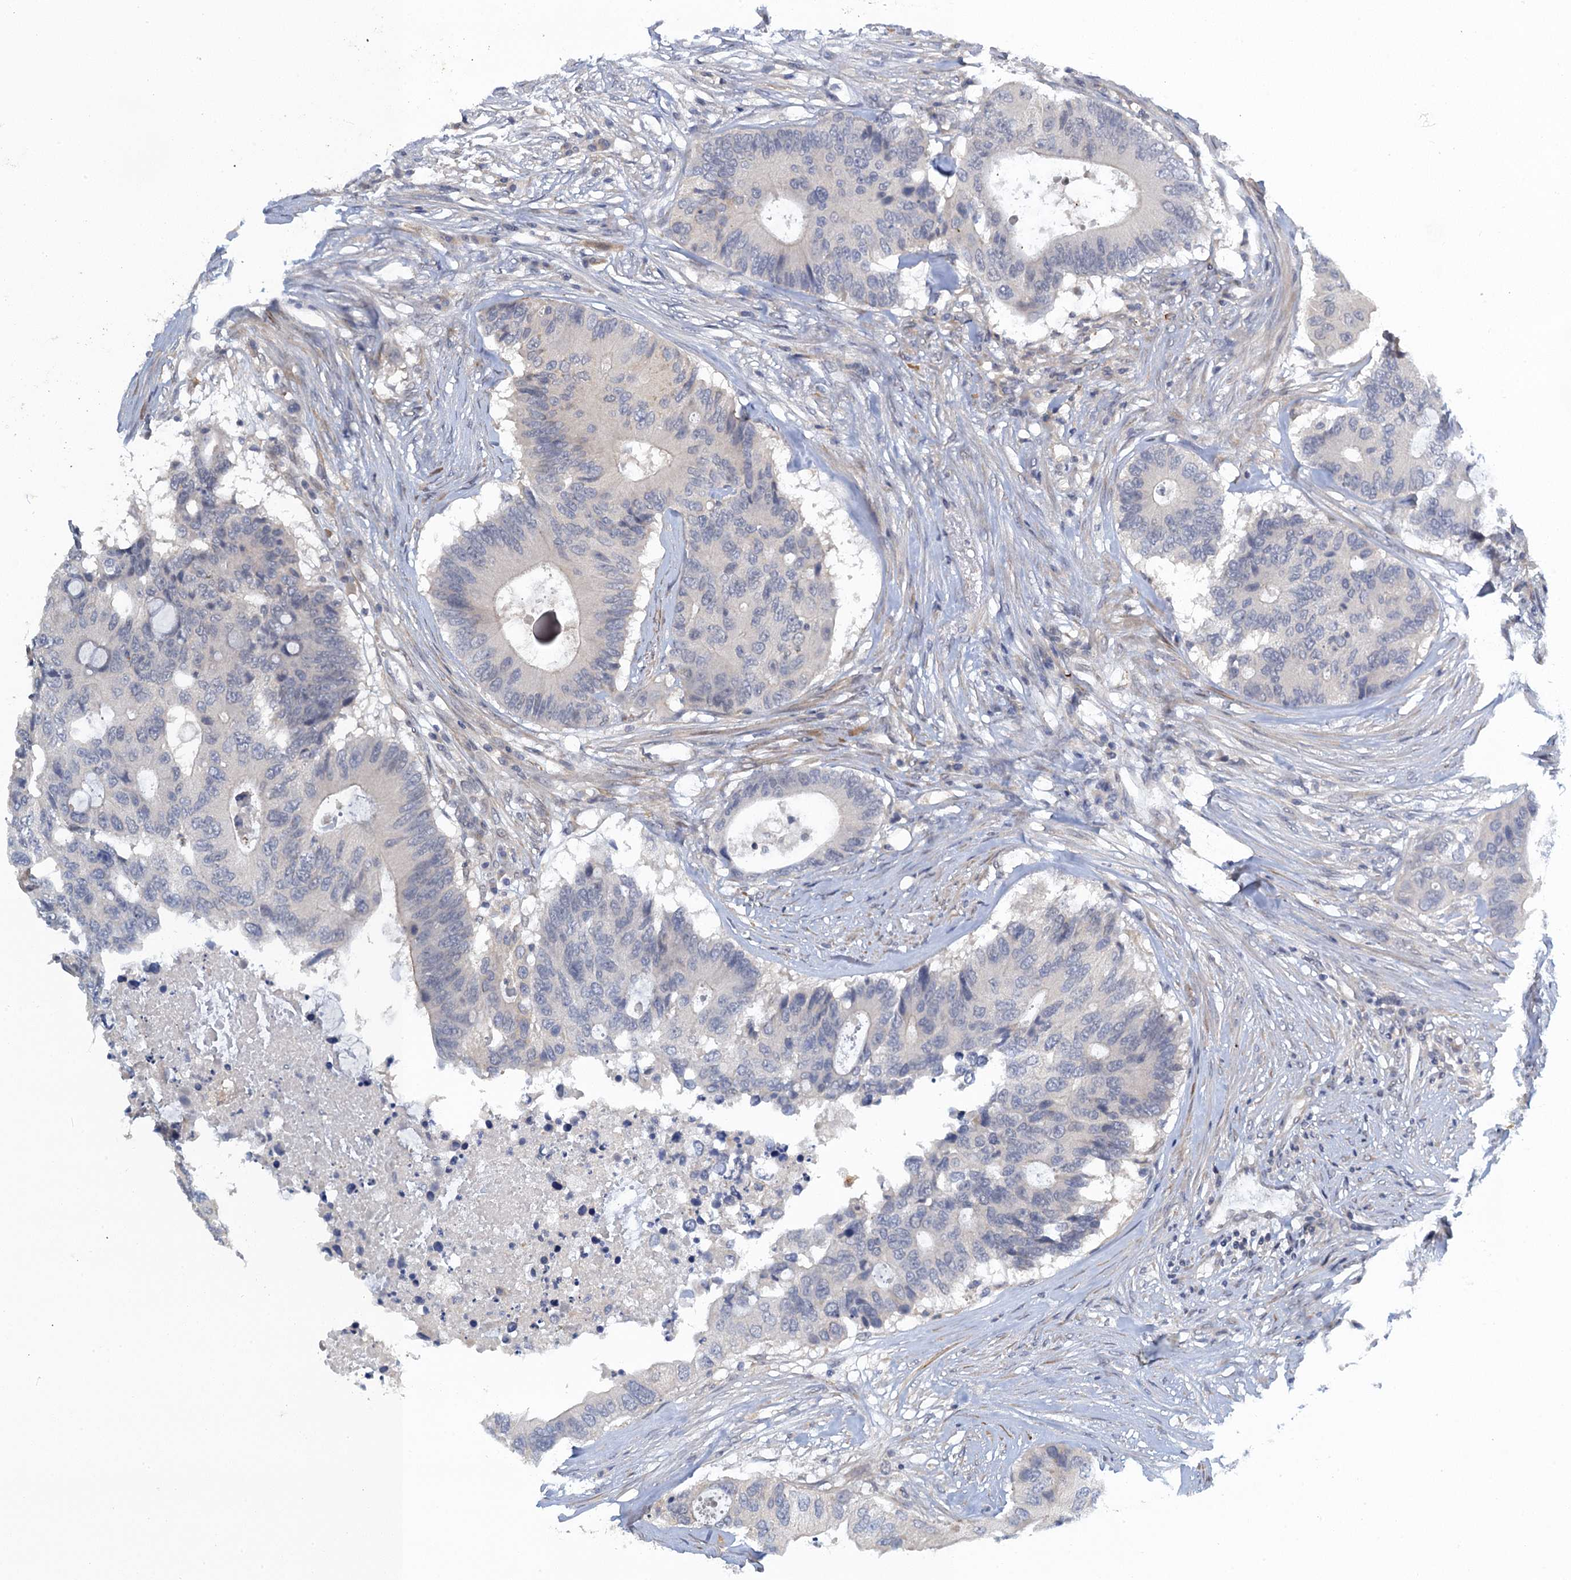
{"staining": {"intensity": "negative", "quantity": "none", "location": "none"}, "tissue": "colorectal cancer", "cell_type": "Tumor cells", "image_type": "cancer", "snomed": [{"axis": "morphology", "description": "Adenocarcinoma, NOS"}, {"axis": "topography", "description": "Colon"}], "caption": "This is an IHC photomicrograph of adenocarcinoma (colorectal). There is no expression in tumor cells.", "gene": "MRFAP1", "patient": {"sex": "male", "age": 71}}